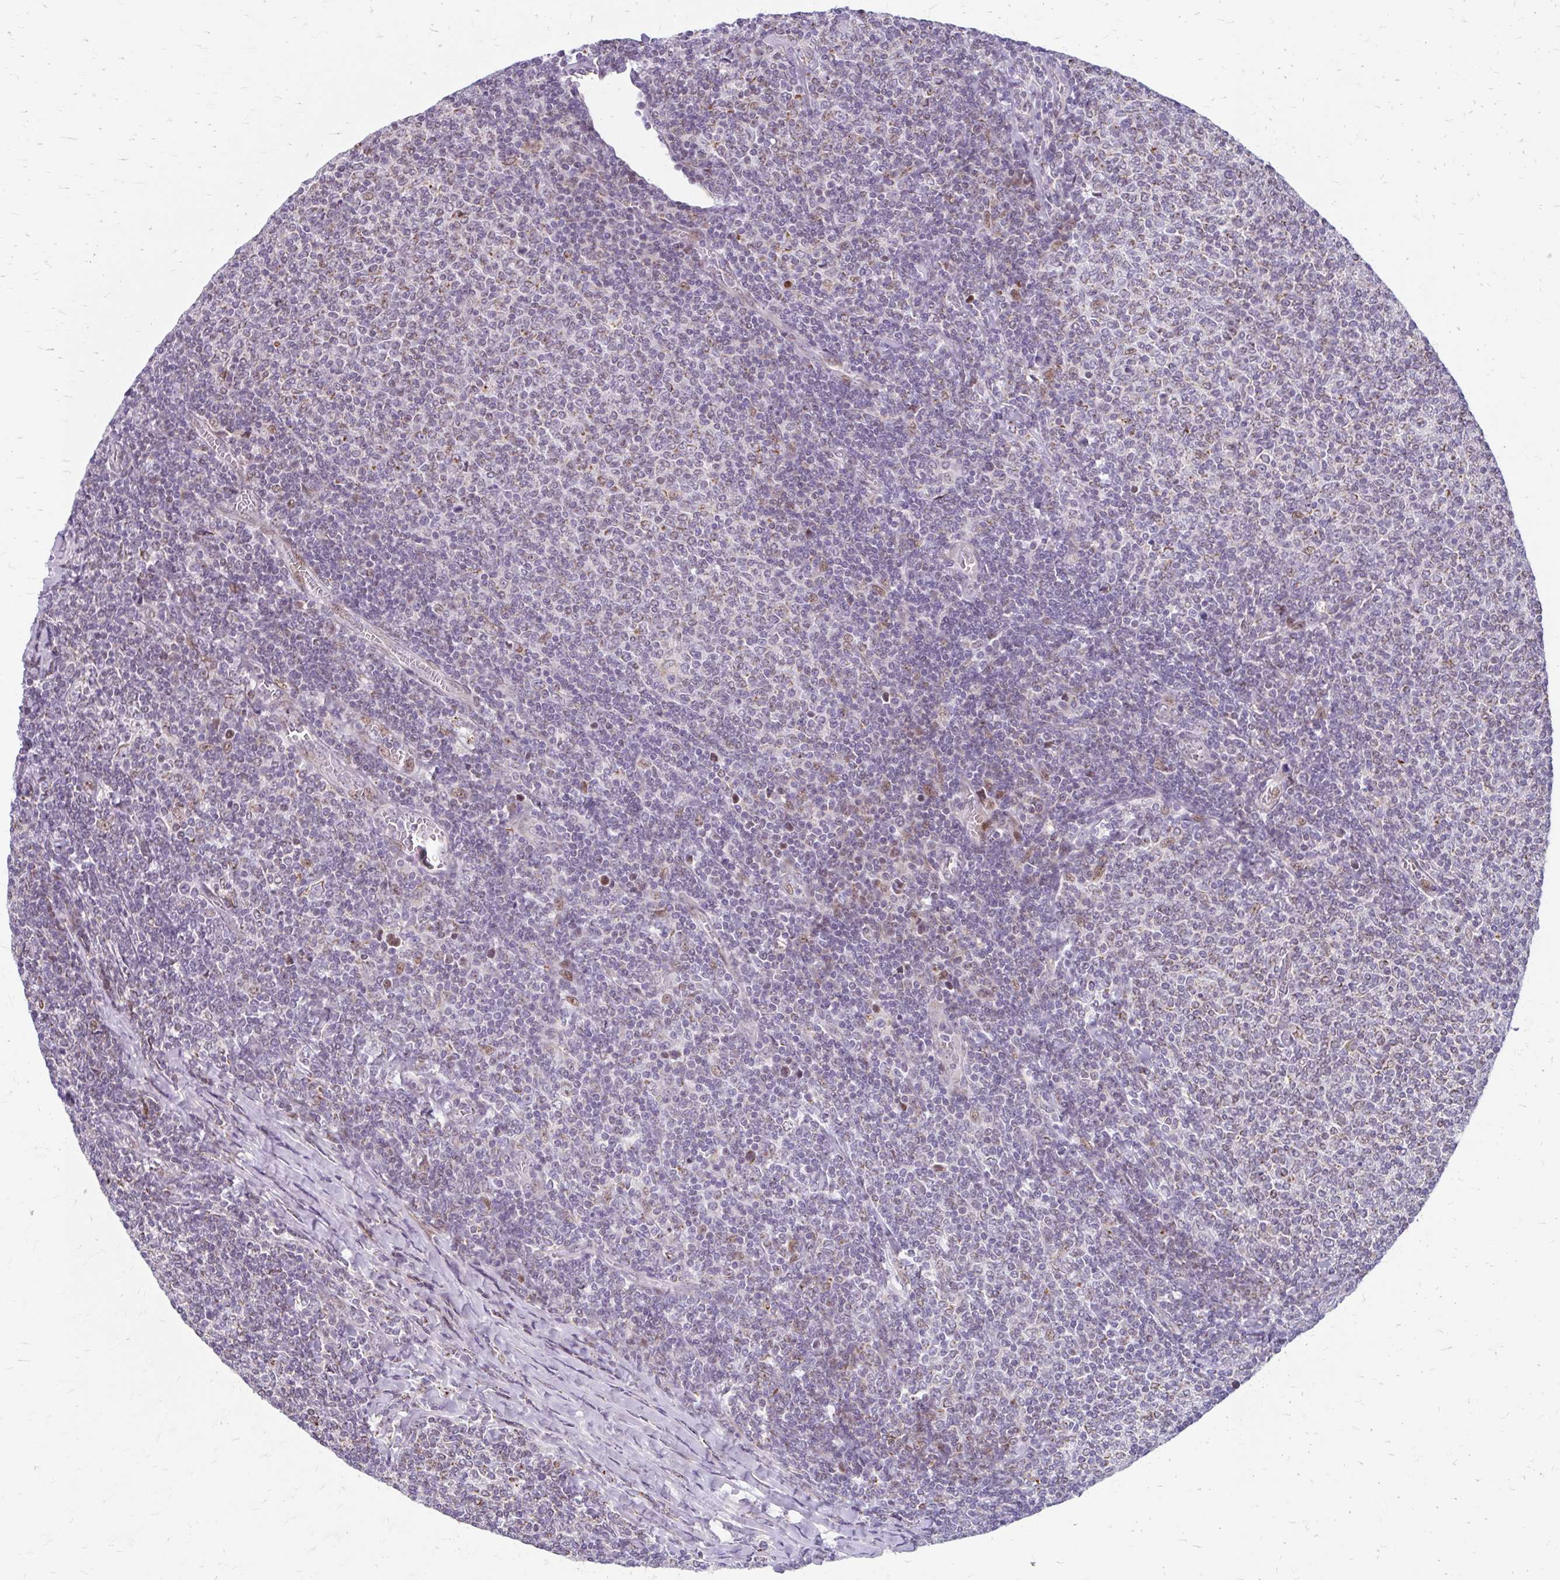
{"staining": {"intensity": "negative", "quantity": "none", "location": "none"}, "tissue": "lymphoma", "cell_type": "Tumor cells", "image_type": "cancer", "snomed": [{"axis": "morphology", "description": "Malignant lymphoma, non-Hodgkin's type, Low grade"}, {"axis": "topography", "description": "Lymph node"}], "caption": "Protein analysis of lymphoma displays no significant staining in tumor cells.", "gene": "BEAN1", "patient": {"sex": "male", "age": 52}}